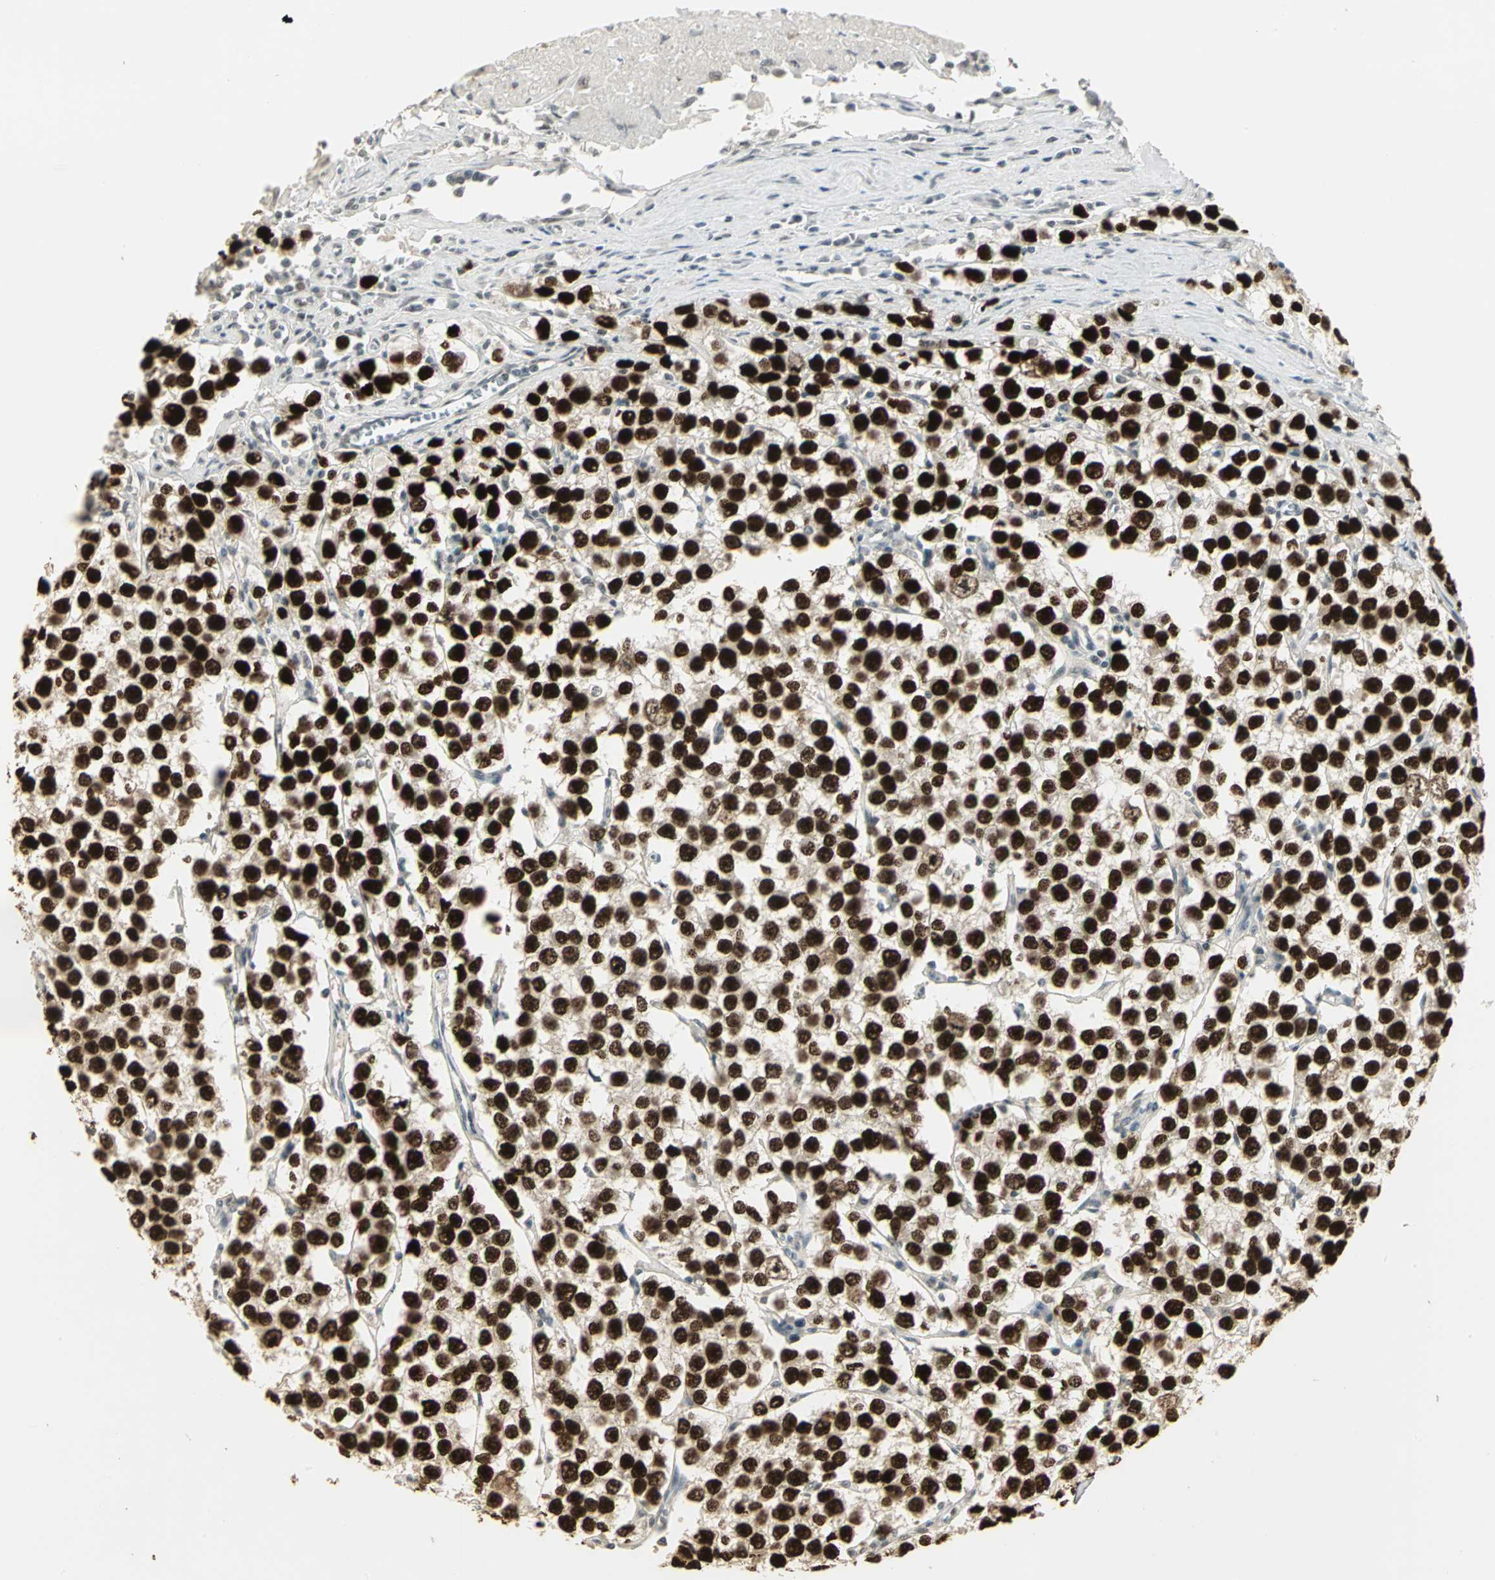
{"staining": {"intensity": "strong", "quantity": ">75%", "location": "nuclear"}, "tissue": "testis cancer", "cell_type": "Tumor cells", "image_type": "cancer", "snomed": [{"axis": "morphology", "description": "Seminoma, NOS"}, {"axis": "morphology", "description": "Carcinoma, Embryonal, NOS"}, {"axis": "topography", "description": "Testis"}], "caption": "A histopathology image of human testis cancer stained for a protein exhibits strong nuclear brown staining in tumor cells. (IHC, brightfield microscopy, high magnification).", "gene": "CBX3", "patient": {"sex": "male", "age": 52}}